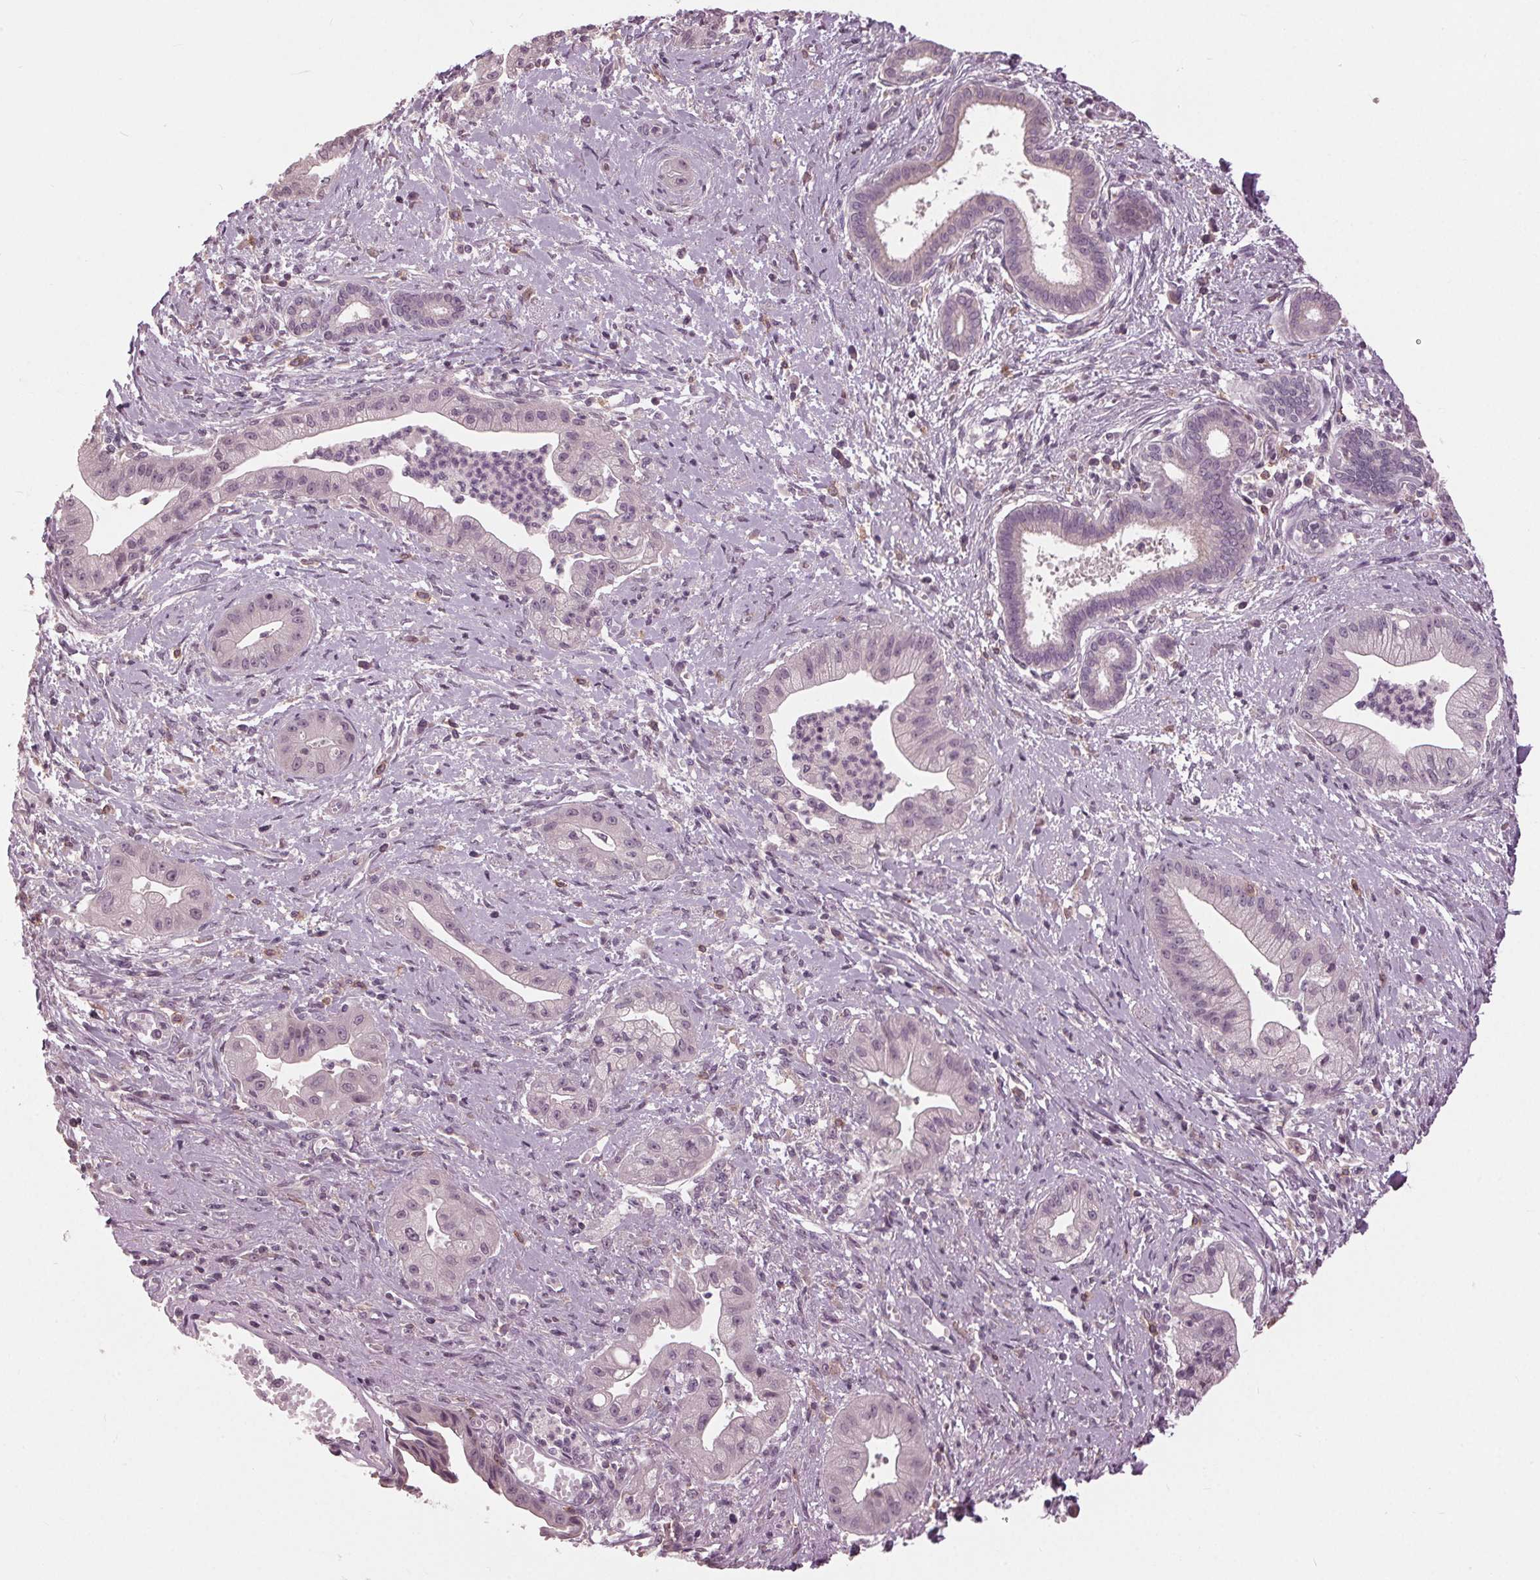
{"staining": {"intensity": "negative", "quantity": "none", "location": "none"}, "tissue": "pancreatic cancer", "cell_type": "Tumor cells", "image_type": "cancer", "snomed": [{"axis": "morphology", "description": "Normal tissue, NOS"}, {"axis": "morphology", "description": "Adenocarcinoma, NOS"}, {"axis": "topography", "description": "Lymph node"}, {"axis": "topography", "description": "Pancreas"}], "caption": "Tumor cells are negative for brown protein staining in adenocarcinoma (pancreatic).", "gene": "SIGLEC6", "patient": {"sex": "female", "age": 58}}